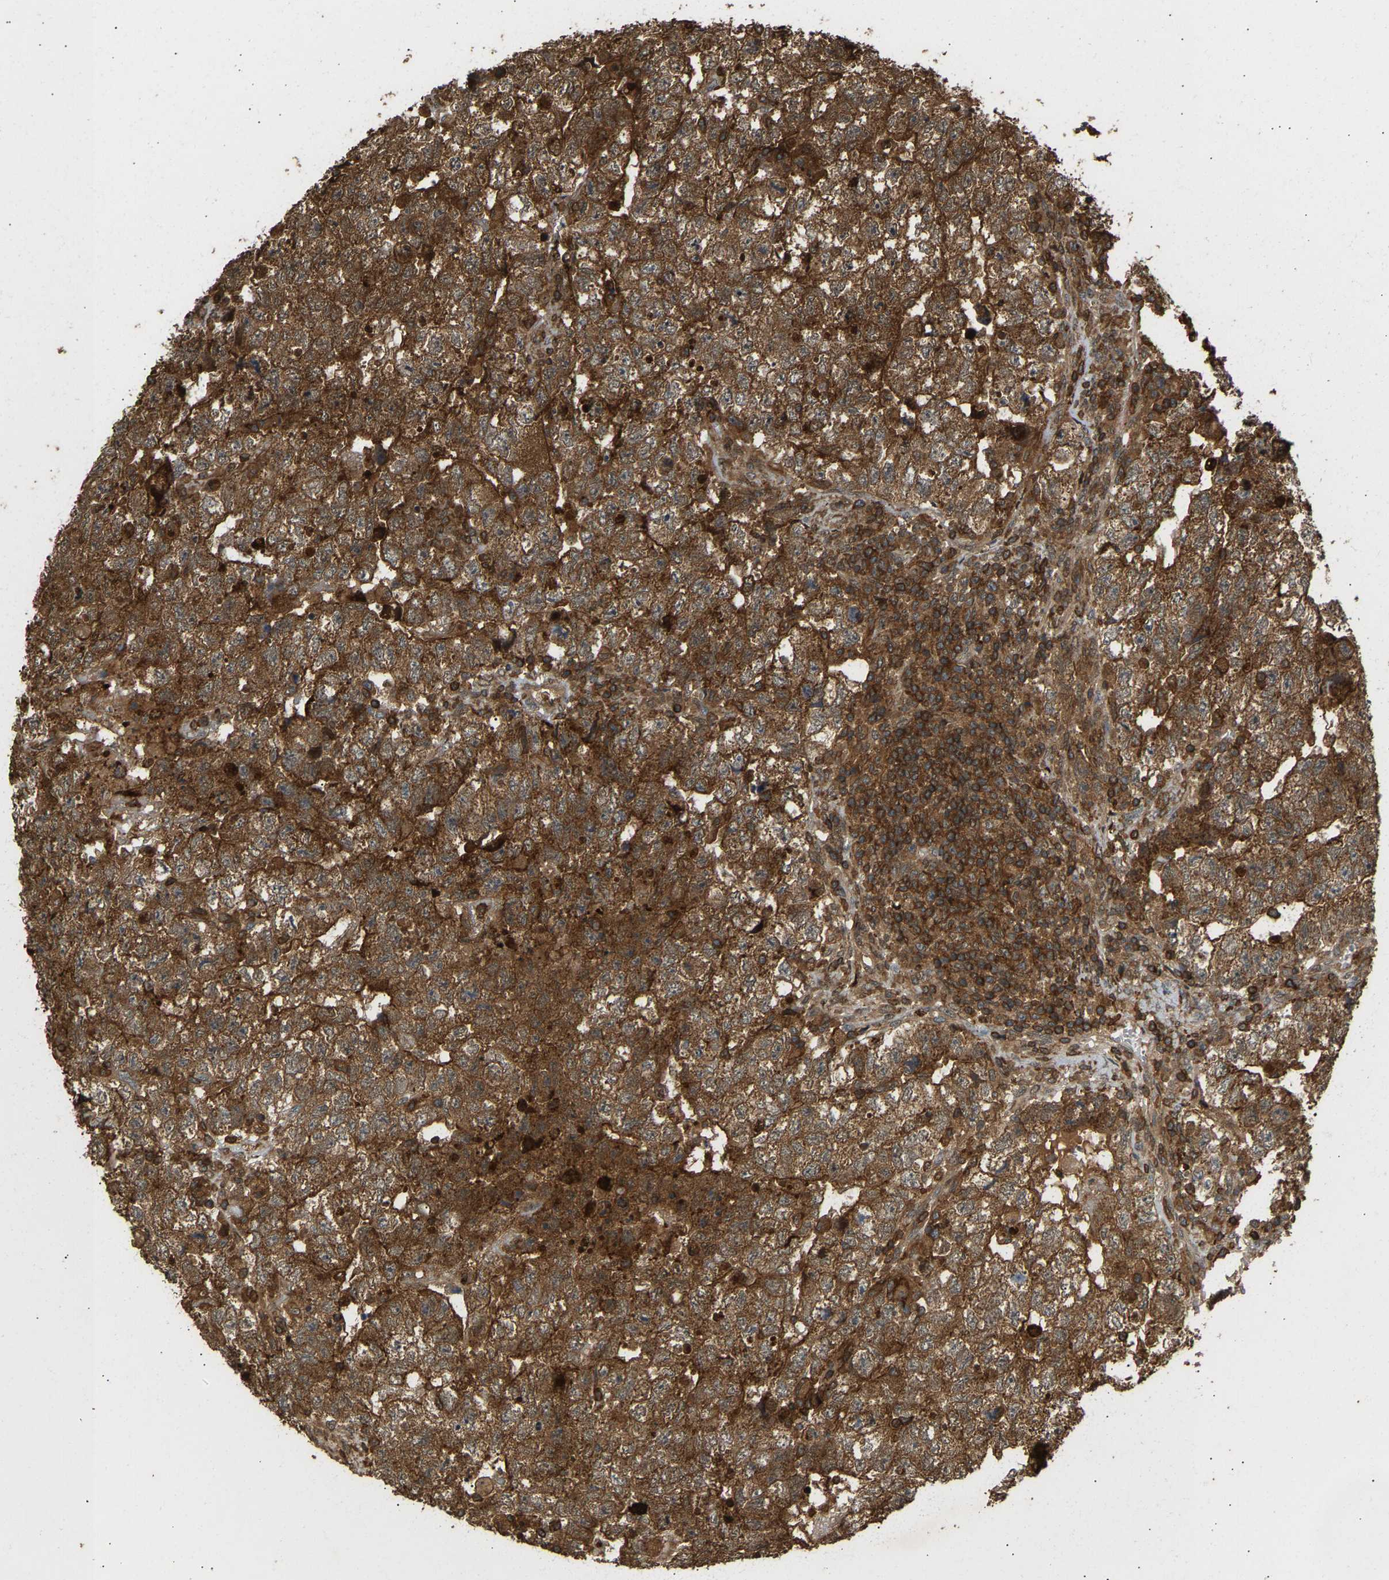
{"staining": {"intensity": "strong", "quantity": ">75%", "location": "cytoplasmic/membranous"}, "tissue": "testis cancer", "cell_type": "Tumor cells", "image_type": "cancer", "snomed": [{"axis": "morphology", "description": "Carcinoma, Embryonal, NOS"}, {"axis": "topography", "description": "Testis"}], "caption": "IHC of embryonal carcinoma (testis) demonstrates high levels of strong cytoplasmic/membranous positivity in approximately >75% of tumor cells.", "gene": "GOPC", "patient": {"sex": "male", "age": 36}}